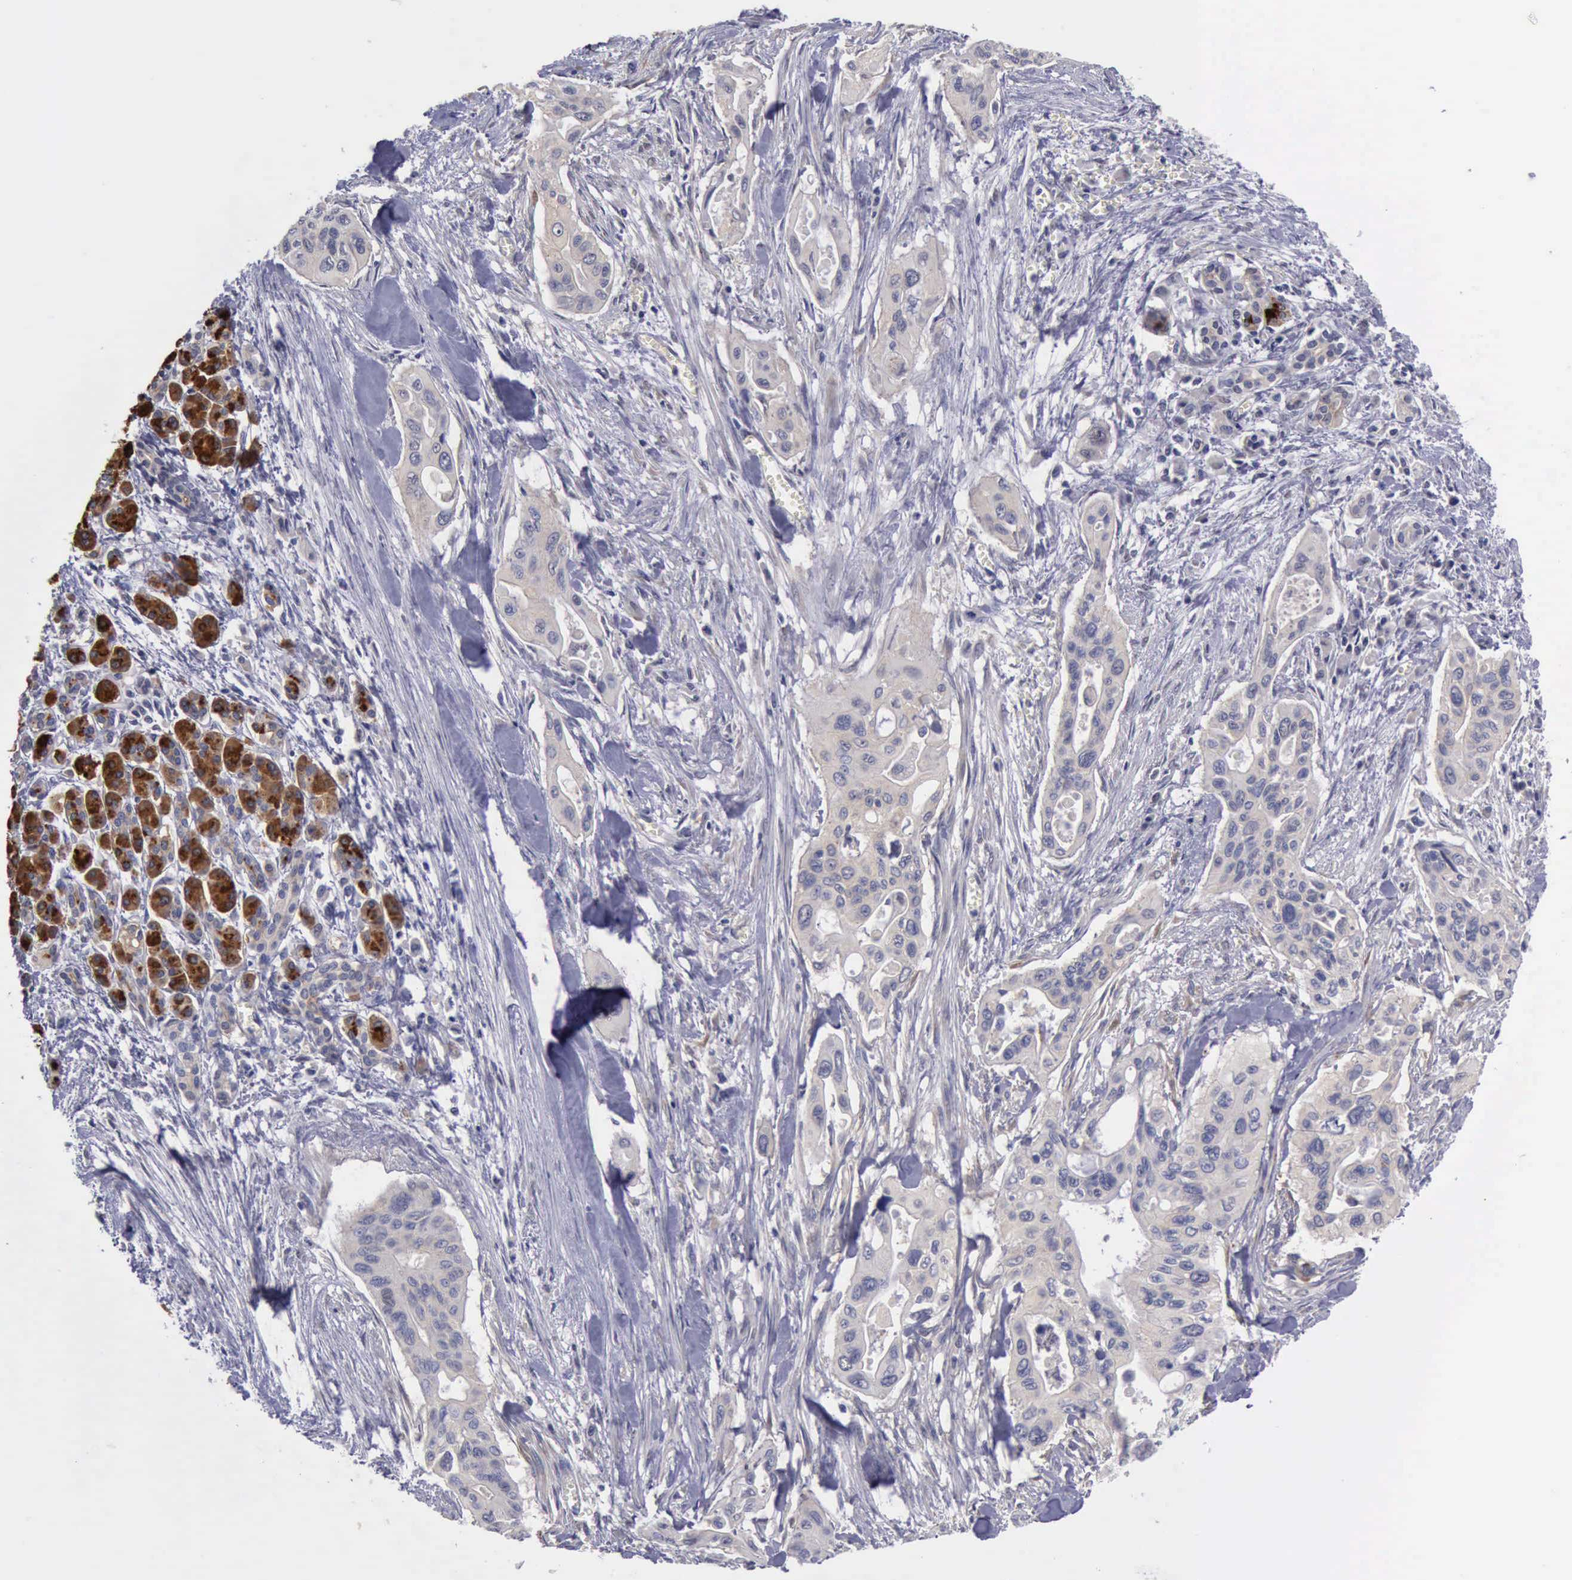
{"staining": {"intensity": "negative", "quantity": "none", "location": "none"}, "tissue": "pancreatic cancer", "cell_type": "Tumor cells", "image_type": "cancer", "snomed": [{"axis": "morphology", "description": "Adenocarcinoma, NOS"}, {"axis": "topography", "description": "Pancreas"}], "caption": "Tumor cells are negative for protein expression in human pancreatic adenocarcinoma.", "gene": "PHKA1", "patient": {"sex": "male", "age": 77}}